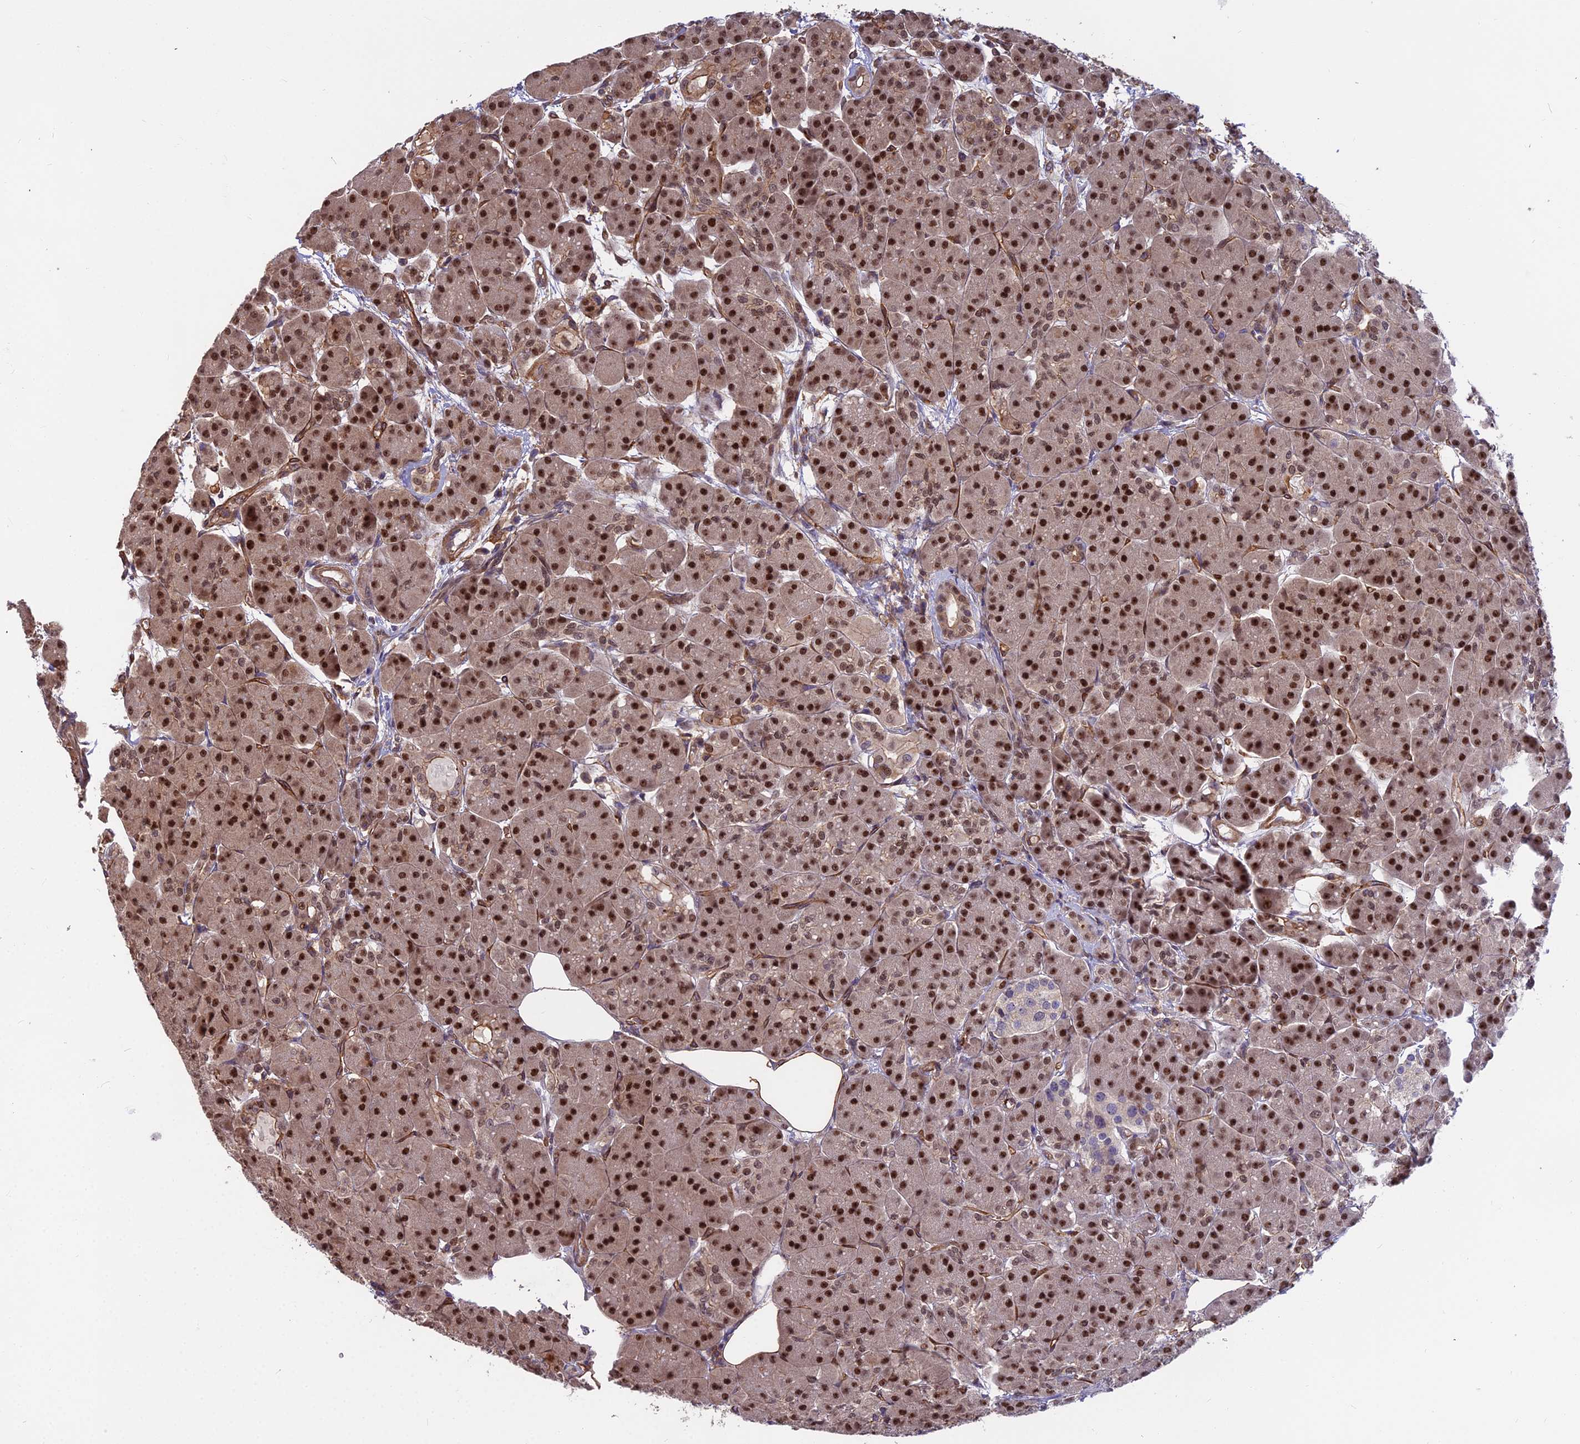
{"staining": {"intensity": "strong", "quantity": ">75%", "location": "nuclear"}, "tissue": "pancreas", "cell_type": "Exocrine glandular cells", "image_type": "normal", "snomed": [{"axis": "morphology", "description": "Normal tissue, NOS"}, {"axis": "topography", "description": "Pancreas"}], "caption": "Brown immunohistochemical staining in unremarkable pancreas reveals strong nuclear positivity in approximately >75% of exocrine glandular cells. (DAB (3,3'-diaminobenzidine) IHC, brown staining for protein, blue staining for nuclei).", "gene": "TCEA3", "patient": {"sex": "male", "age": 63}}